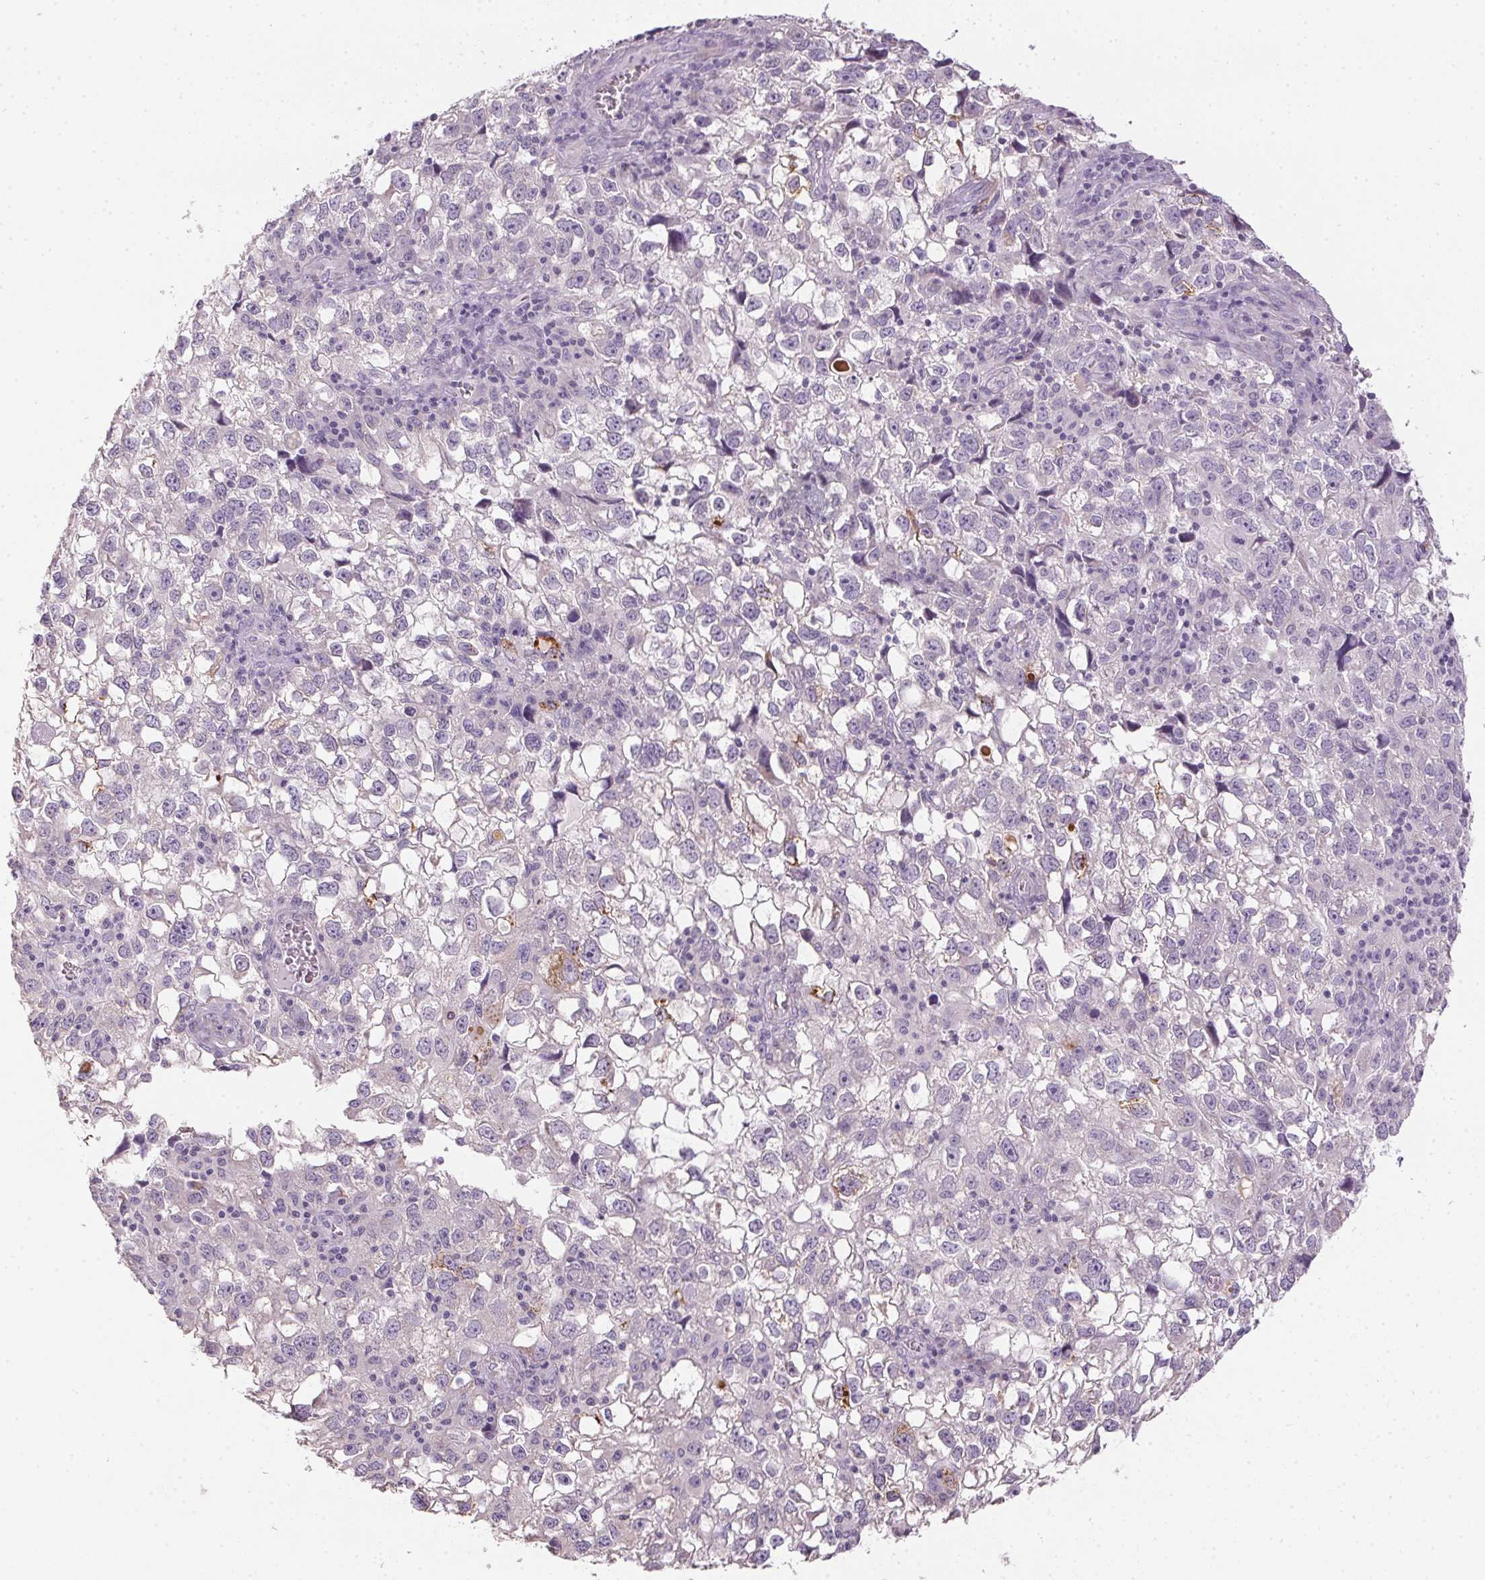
{"staining": {"intensity": "negative", "quantity": "none", "location": "none"}, "tissue": "cervical cancer", "cell_type": "Tumor cells", "image_type": "cancer", "snomed": [{"axis": "morphology", "description": "Squamous cell carcinoma, NOS"}, {"axis": "topography", "description": "Cervix"}], "caption": "Immunohistochemical staining of human squamous cell carcinoma (cervical) reveals no significant expression in tumor cells. (DAB immunohistochemistry with hematoxylin counter stain).", "gene": "SPACA9", "patient": {"sex": "female", "age": 55}}